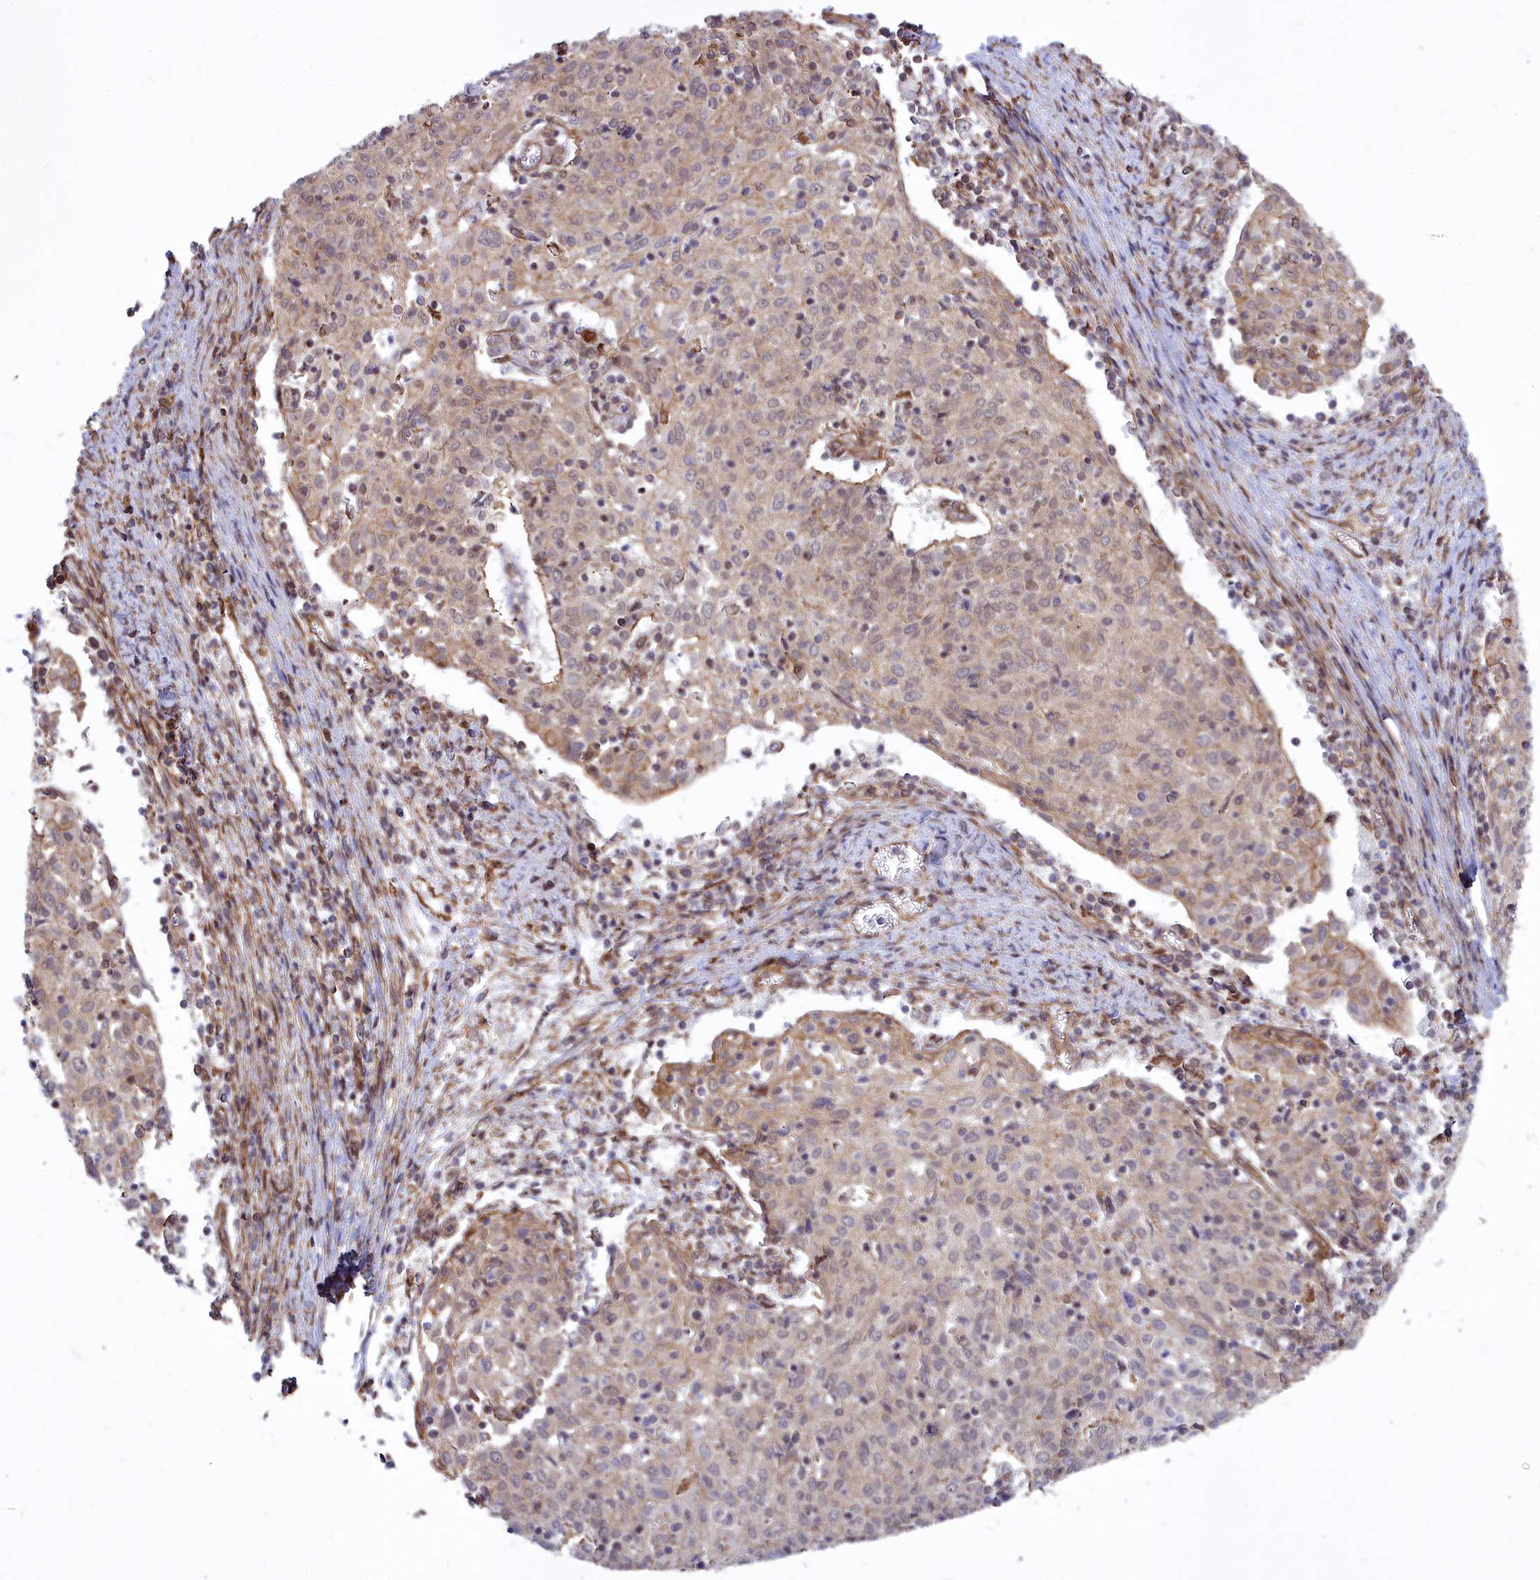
{"staining": {"intensity": "moderate", "quantity": "25%-75%", "location": "nuclear"}, "tissue": "cervical cancer", "cell_type": "Tumor cells", "image_type": "cancer", "snomed": [{"axis": "morphology", "description": "Squamous cell carcinoma, NOS"}, {"axis": "topography", "description": "Cervix"}], "caption": "Cervical squamous cell carcinoma tissue shows moderate nuclear positivity in approximately 25%-75% of tumor cells, visualized by immunohistochemistry.", "gene": "YJU2", "patient": {"sex": "female", "age": 52}}